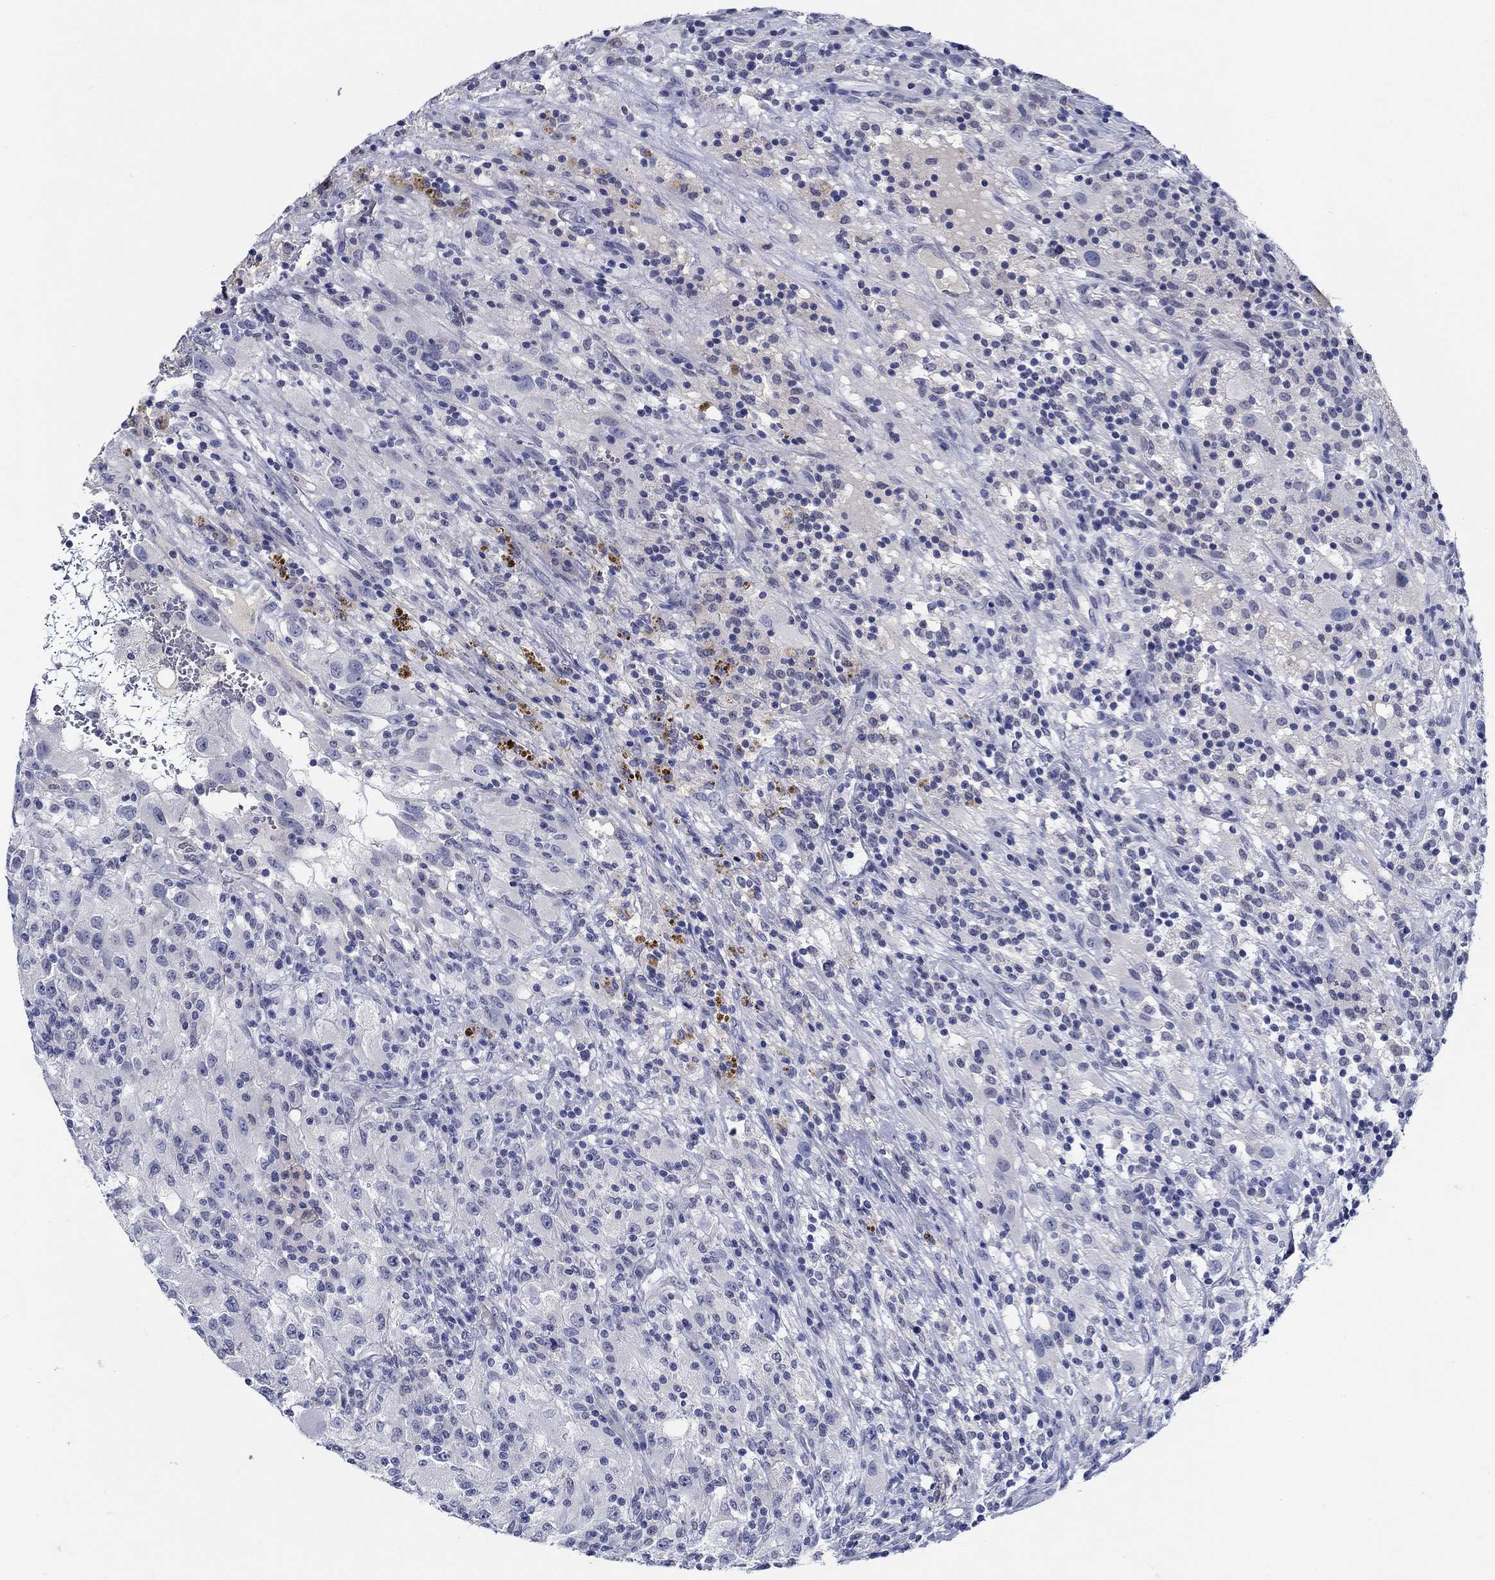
{"staining": {"intensity": "negative", "quantity": "none", "location": "none"}, "tissue": "renal cancer", "cell_type": "Tumor cells", "image_type": "cancer", "snomed": [{"axis": "morphology", "description": "Adenocarcinoma, NOS"}, {"axis": "topography", "description": "Kidney"}], "caption": "An IHC micrograph of renal cancer is shown. There is no staining in tumor cells of renal cancer. (IHC, brightfield microscopy, high magnification).", "gene": "MC2R", "patient": {"sex": "female", "age": 67}}